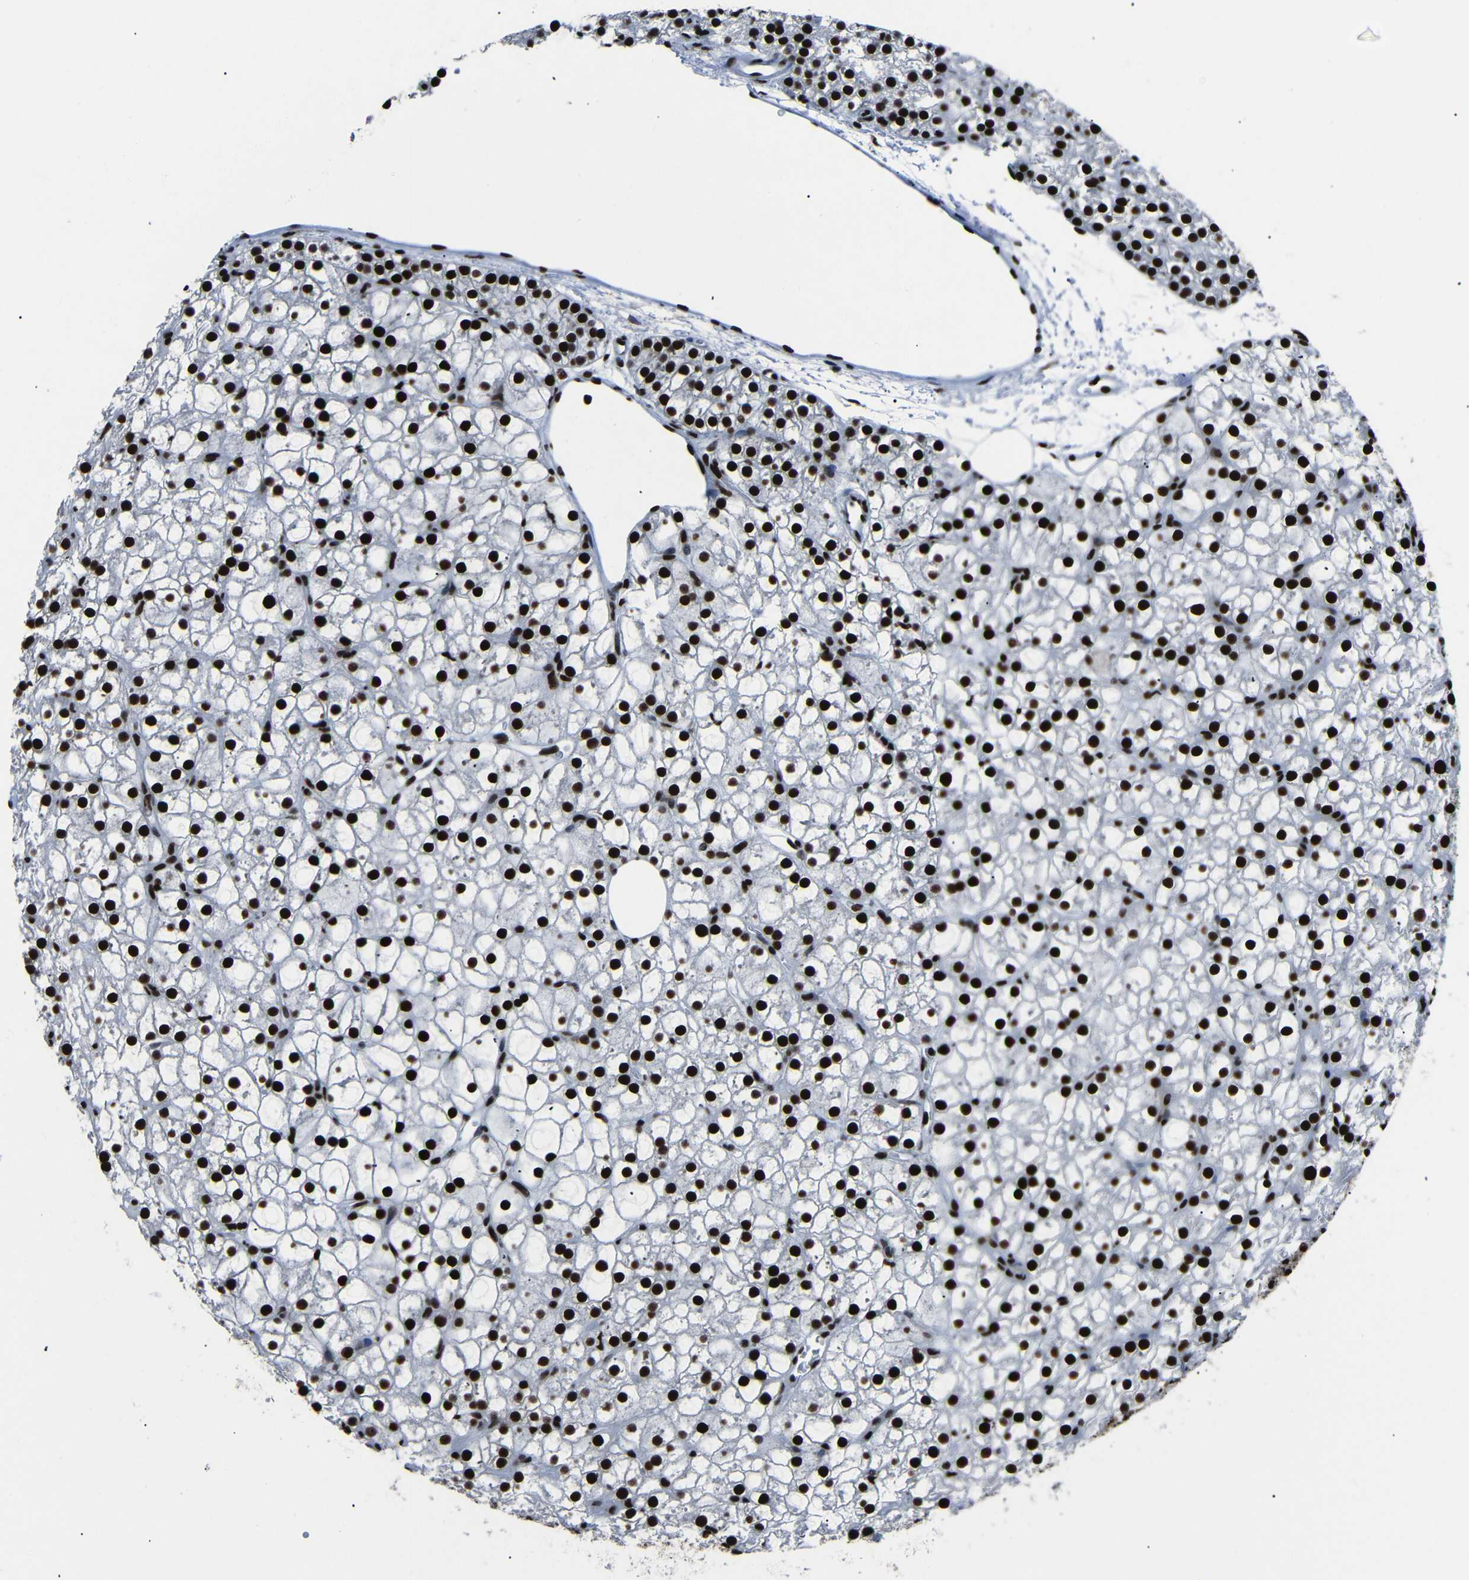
{"staining": {"intensity": "strong", "quantity": ">75%", "location": "nuclear"}, "tissue": "parathyroid gland", "cell_type": "Glandular cells", "image_type": "normal", "snomed": [{"axis": "morphology", "description": "Normal tissue, NOS"}, {"axis": "morphology", "description": "Adenoma, NOS"}, {"axis": "topography", "description": "Parathyroid gland"}], "caption": "Immunohistochemical staining of normal human parathyroid gland shows >75% levels of strong nuclear protein staining in approximately >75% of glandular cells. Using DAB (brown) and hematoxylin (blue) stains, captured at high magnification using brightfield microscopy.", "gene": "SRSF1", "patient": {"sex": "female", "age": 70}}